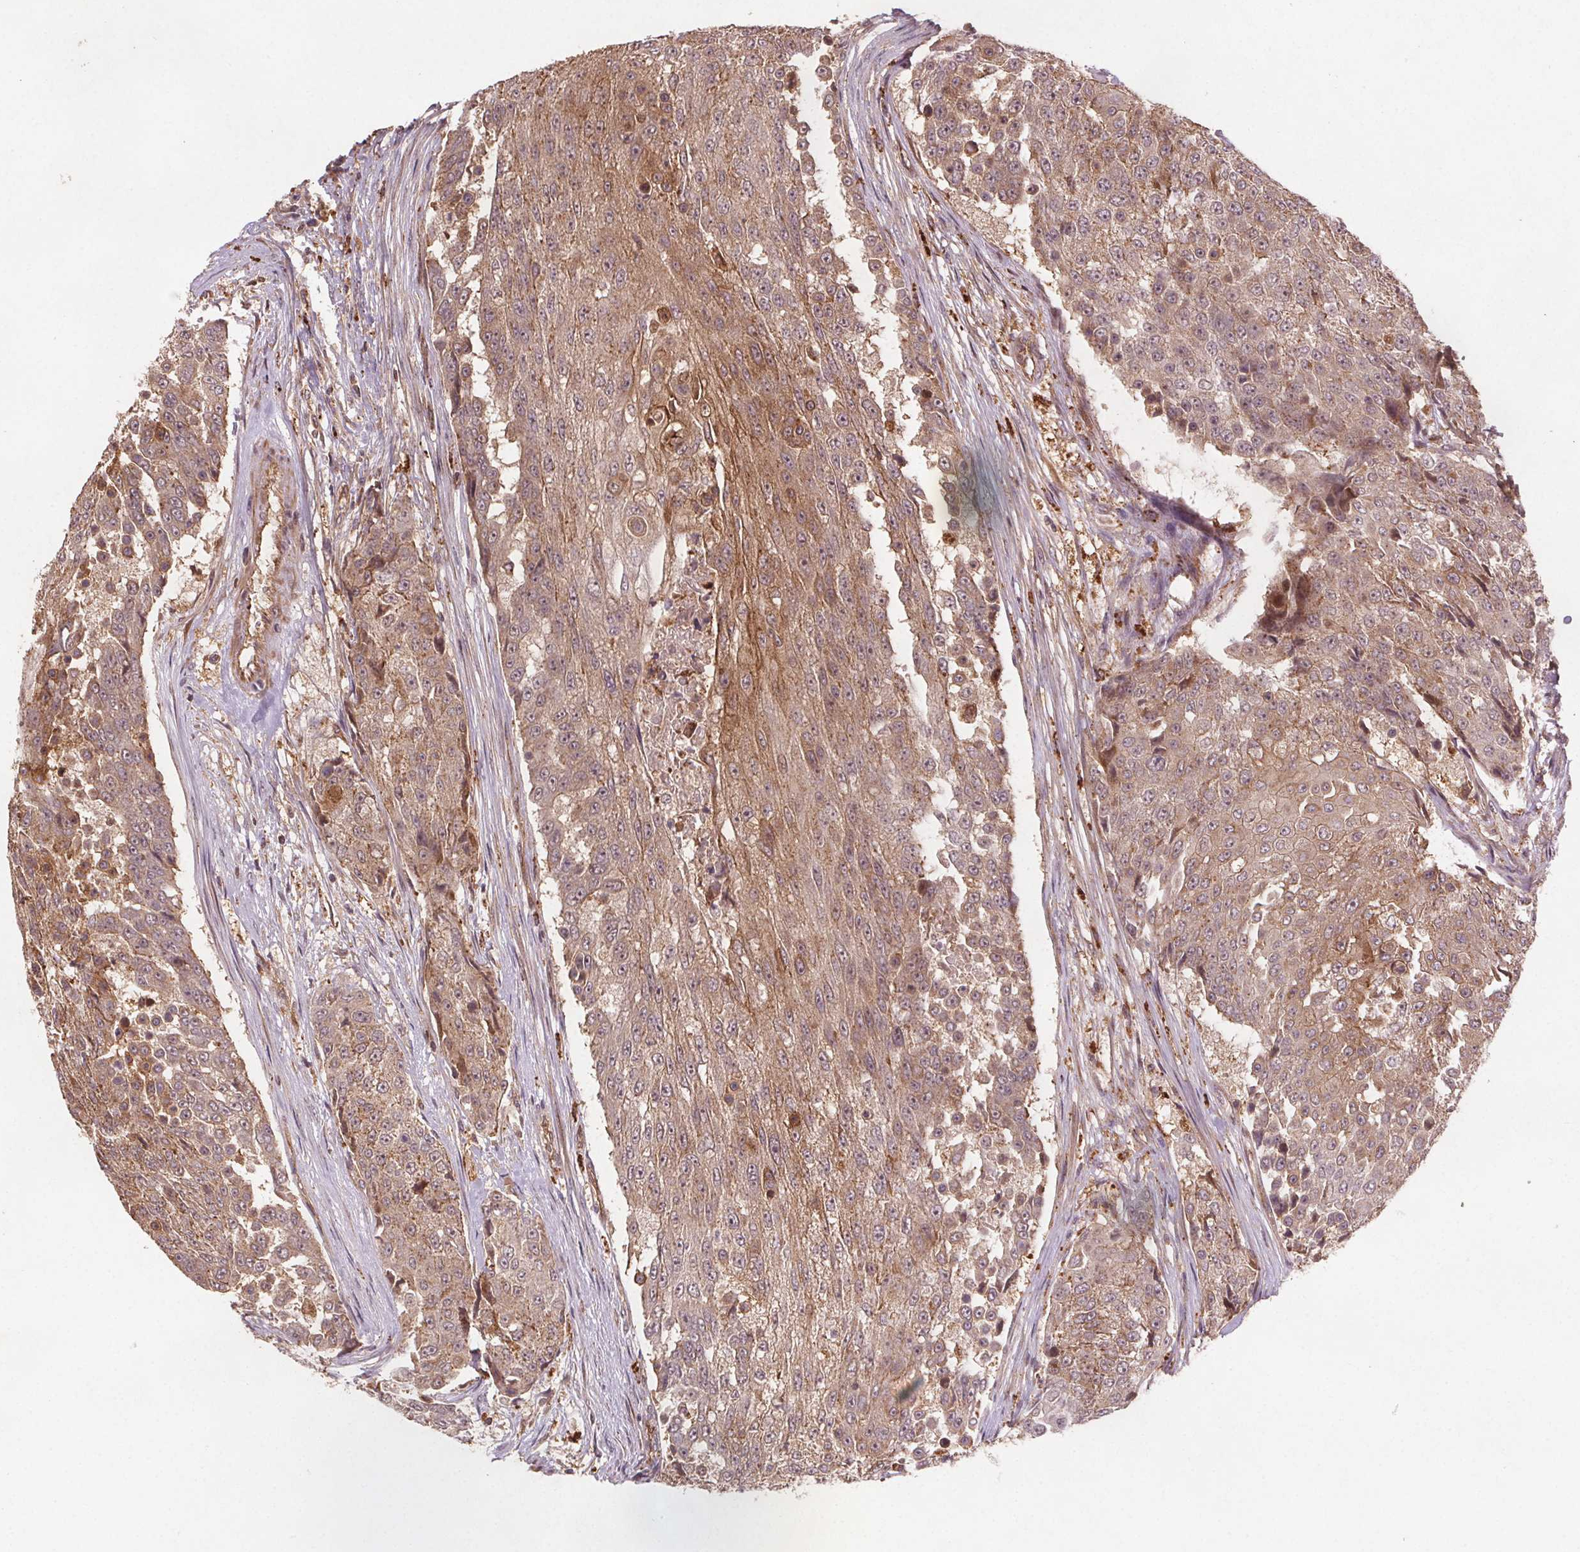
{"staining": {"intensity": "weak", "quantity": ">75%", "location": "cytoplasmic/membranous"}, "tissue": "urothelial cancer", "cell_type": "Tumor cells", "image_type": "cancer", "snomed": [{"axis": "morphology", "description": "Urothelial carcinoma, High grade"}, {"axis": "topography", "description": "Urinary bladder"}], "caption": "Protein staining shows weak cytoplasmic/membranous staining in approximately >75% of tumor cells in high-grade urothelial carcinoma.", "gene": "SEC14L2", "patient": {"sex": "female", "age": 63}}